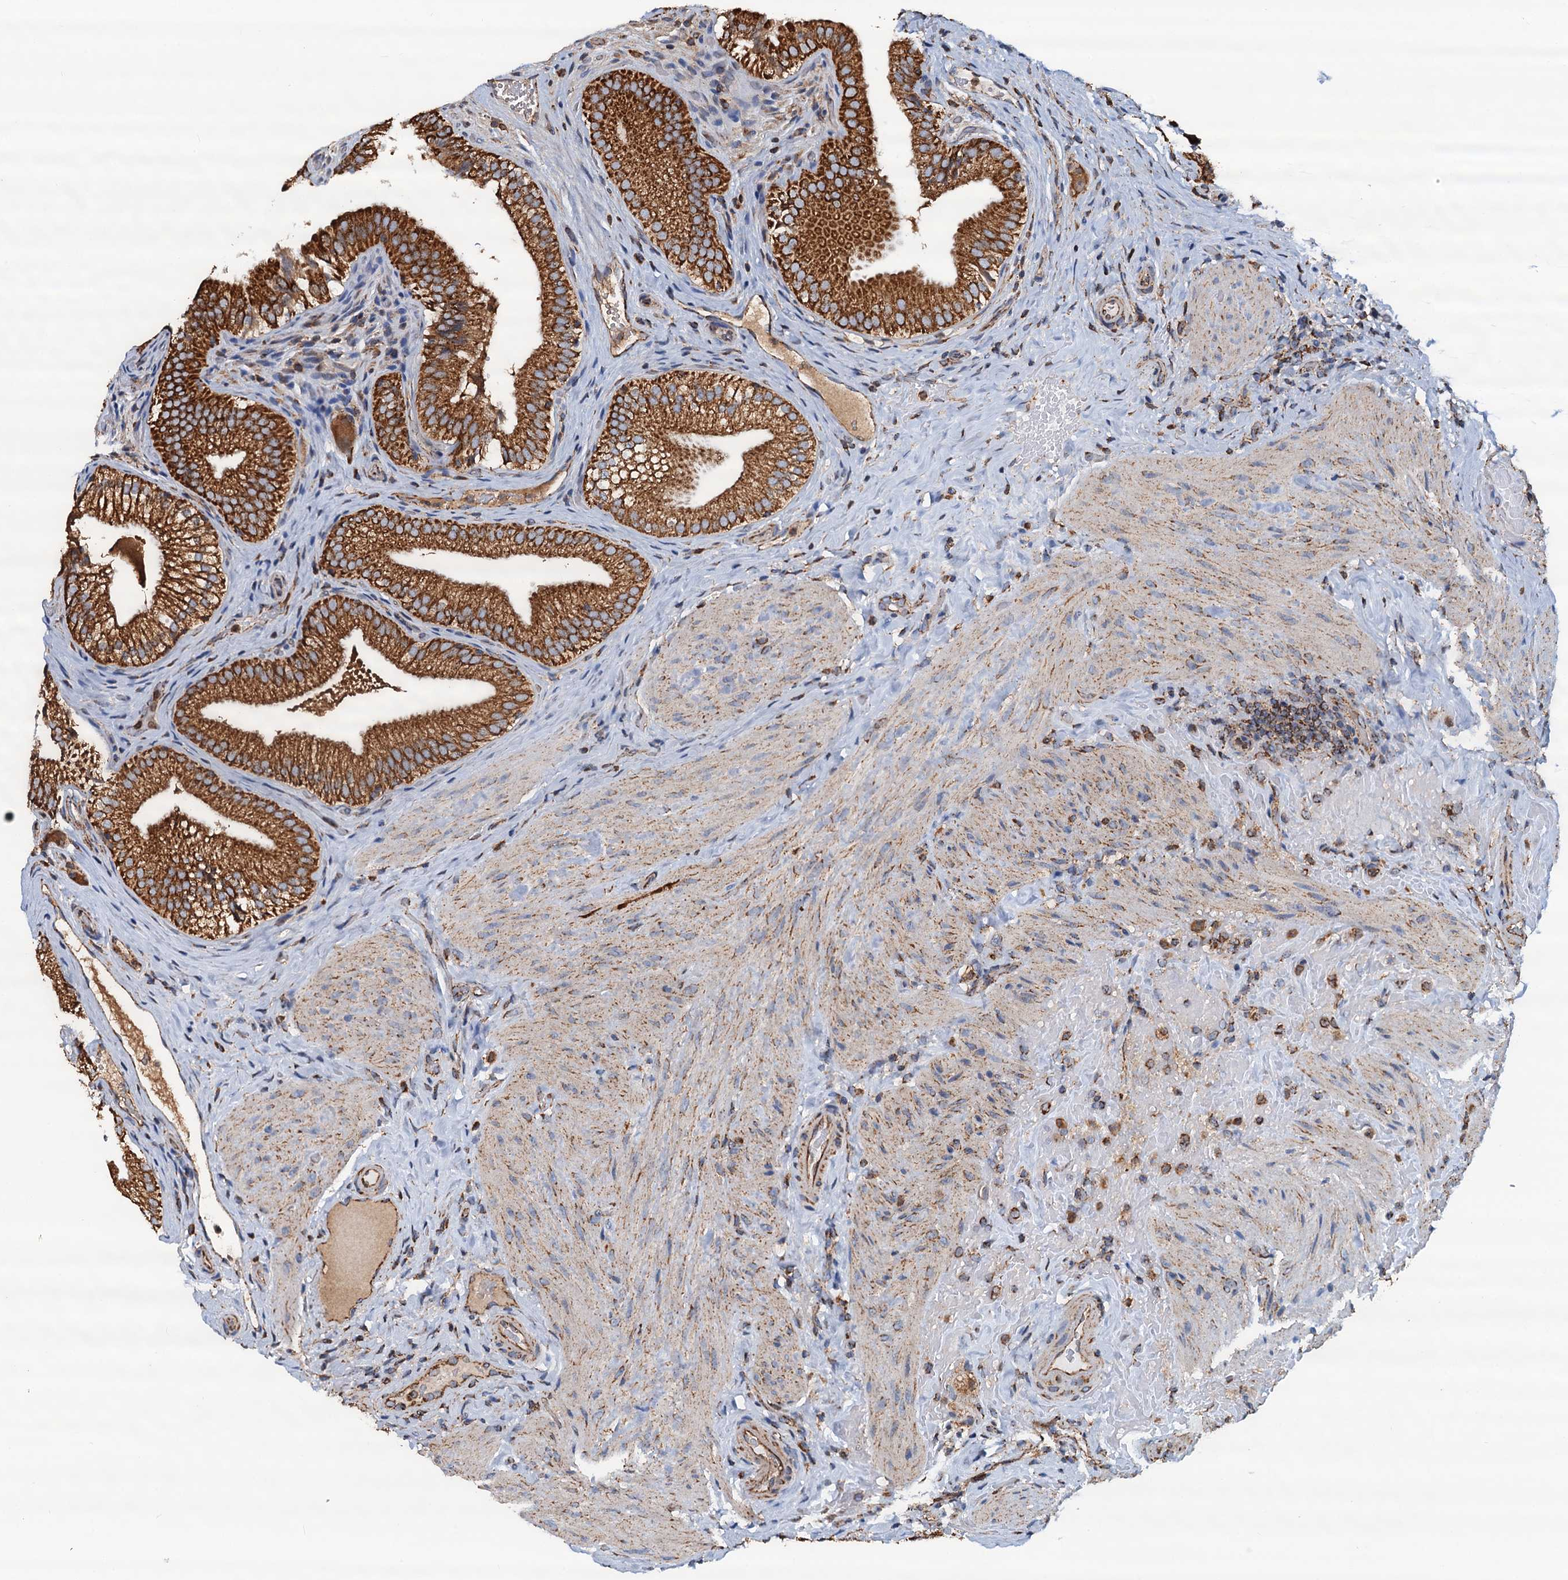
{"staining": {"intensity": "strong", "quantity": ">75%", "location": "cytoplasmic/membranous"}, "tissue": "gallbladder", "cell_type": "Glandular cells", "image_type": "normal", "snomed": [{"axis": "morphology", "description": "Normal tissue, NOS"}, {"axis": "topography", "description": "Gallbladder"}], "caption": "Strong cytoplasmic/membranous protein staining is seen in about >75% of glandular cells in gallbladder.", "gene": "AAGAB", "patient": {"sex": "female", "age": 30}}